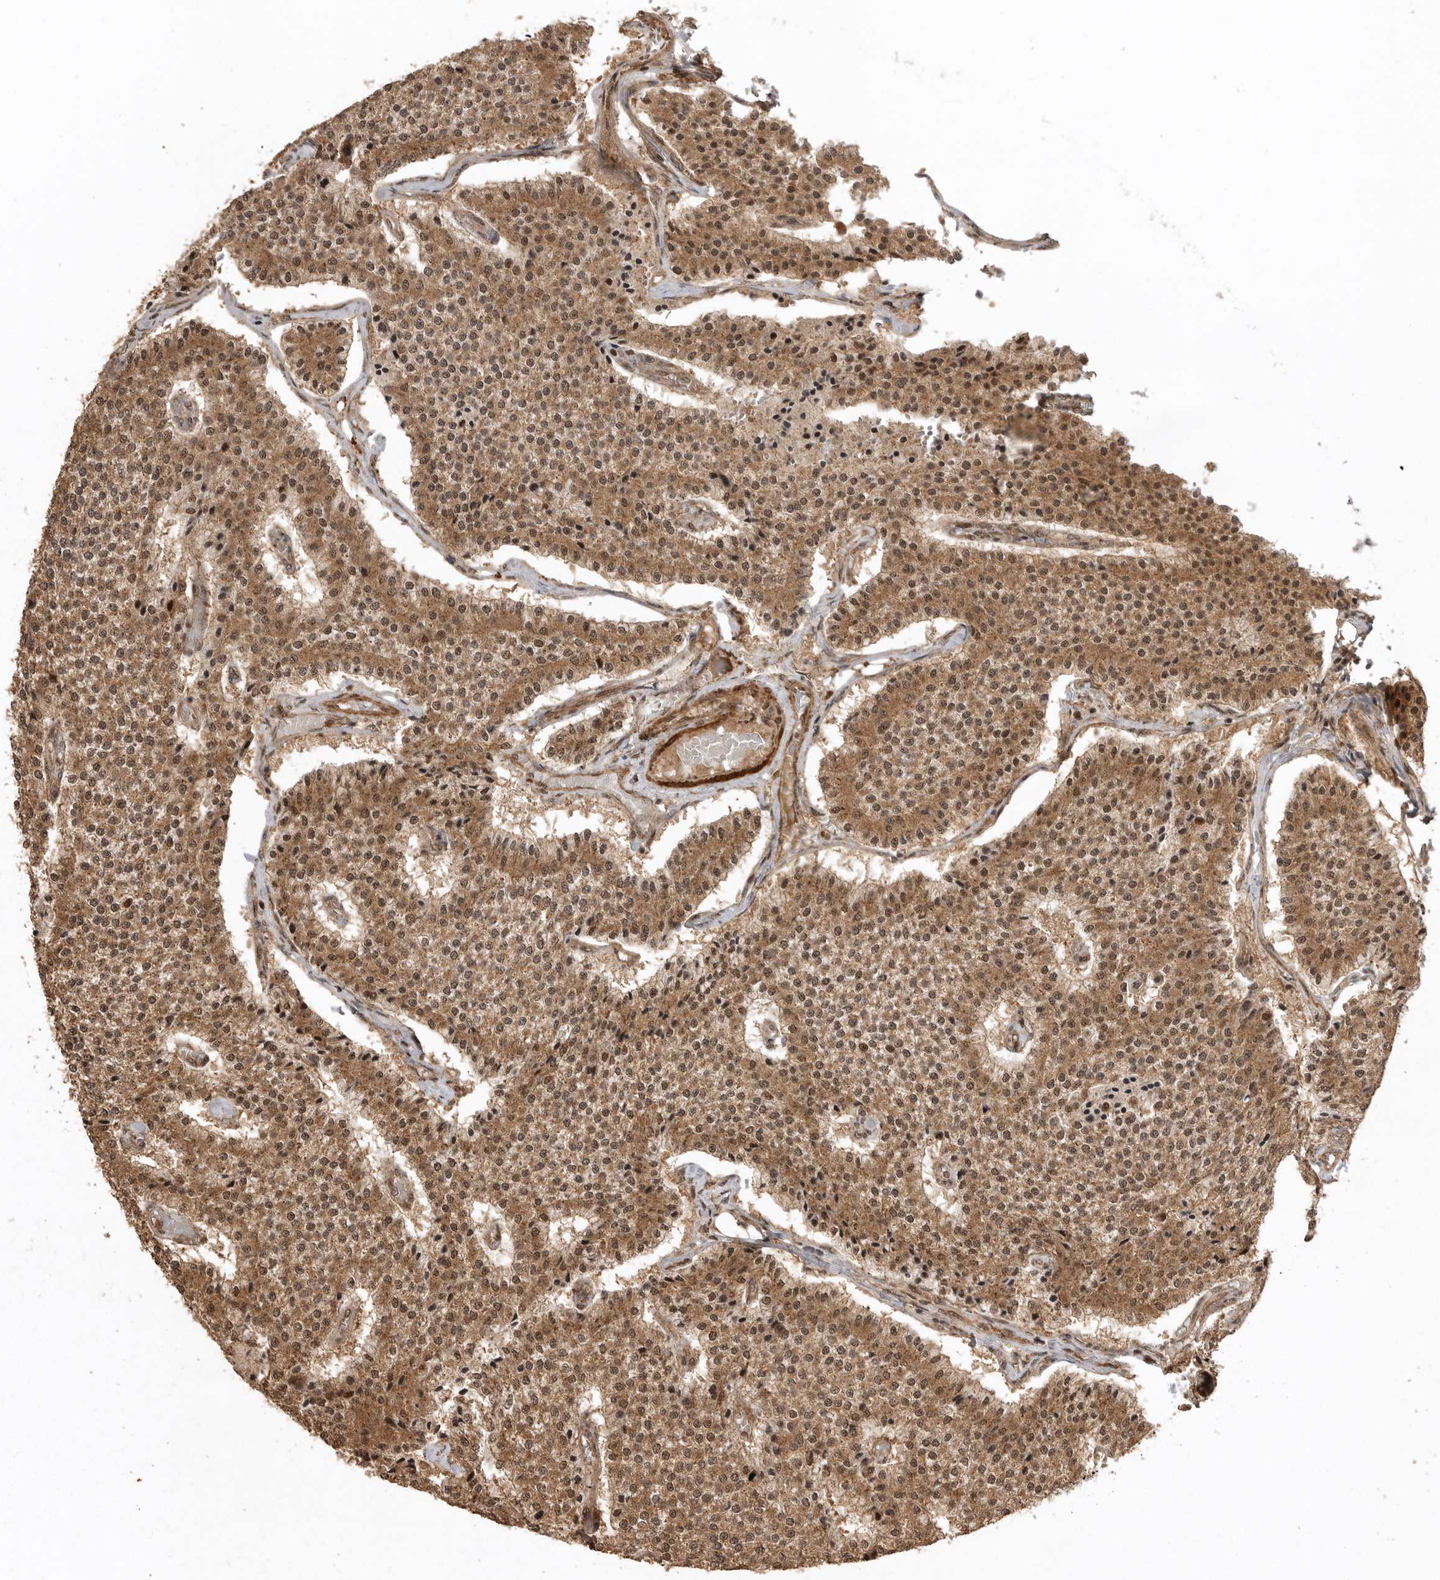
{"staining": {"intensity": "moderate", "quantity": ">75%", "location": "cytoplasmic/membranous,nuclear"}, "tissue": "carcinoid", "cell_type": "Tumor cells", "image_type": "cancer", "snomed": [{"axis": "morphology", "description": "Carcinoid, malignant, NOS"}, {"axis": "topography", "description": "Colon"}], "caption": "Carcinoid (malignant) stained with immunohistochemistry (IHC) exhibits moderate cytoplasmic/membranous and nuclear positivity in approximately >75% of tumor cells.", "gene": "BOC", "patient": {"sex": "female", "age": 52}}